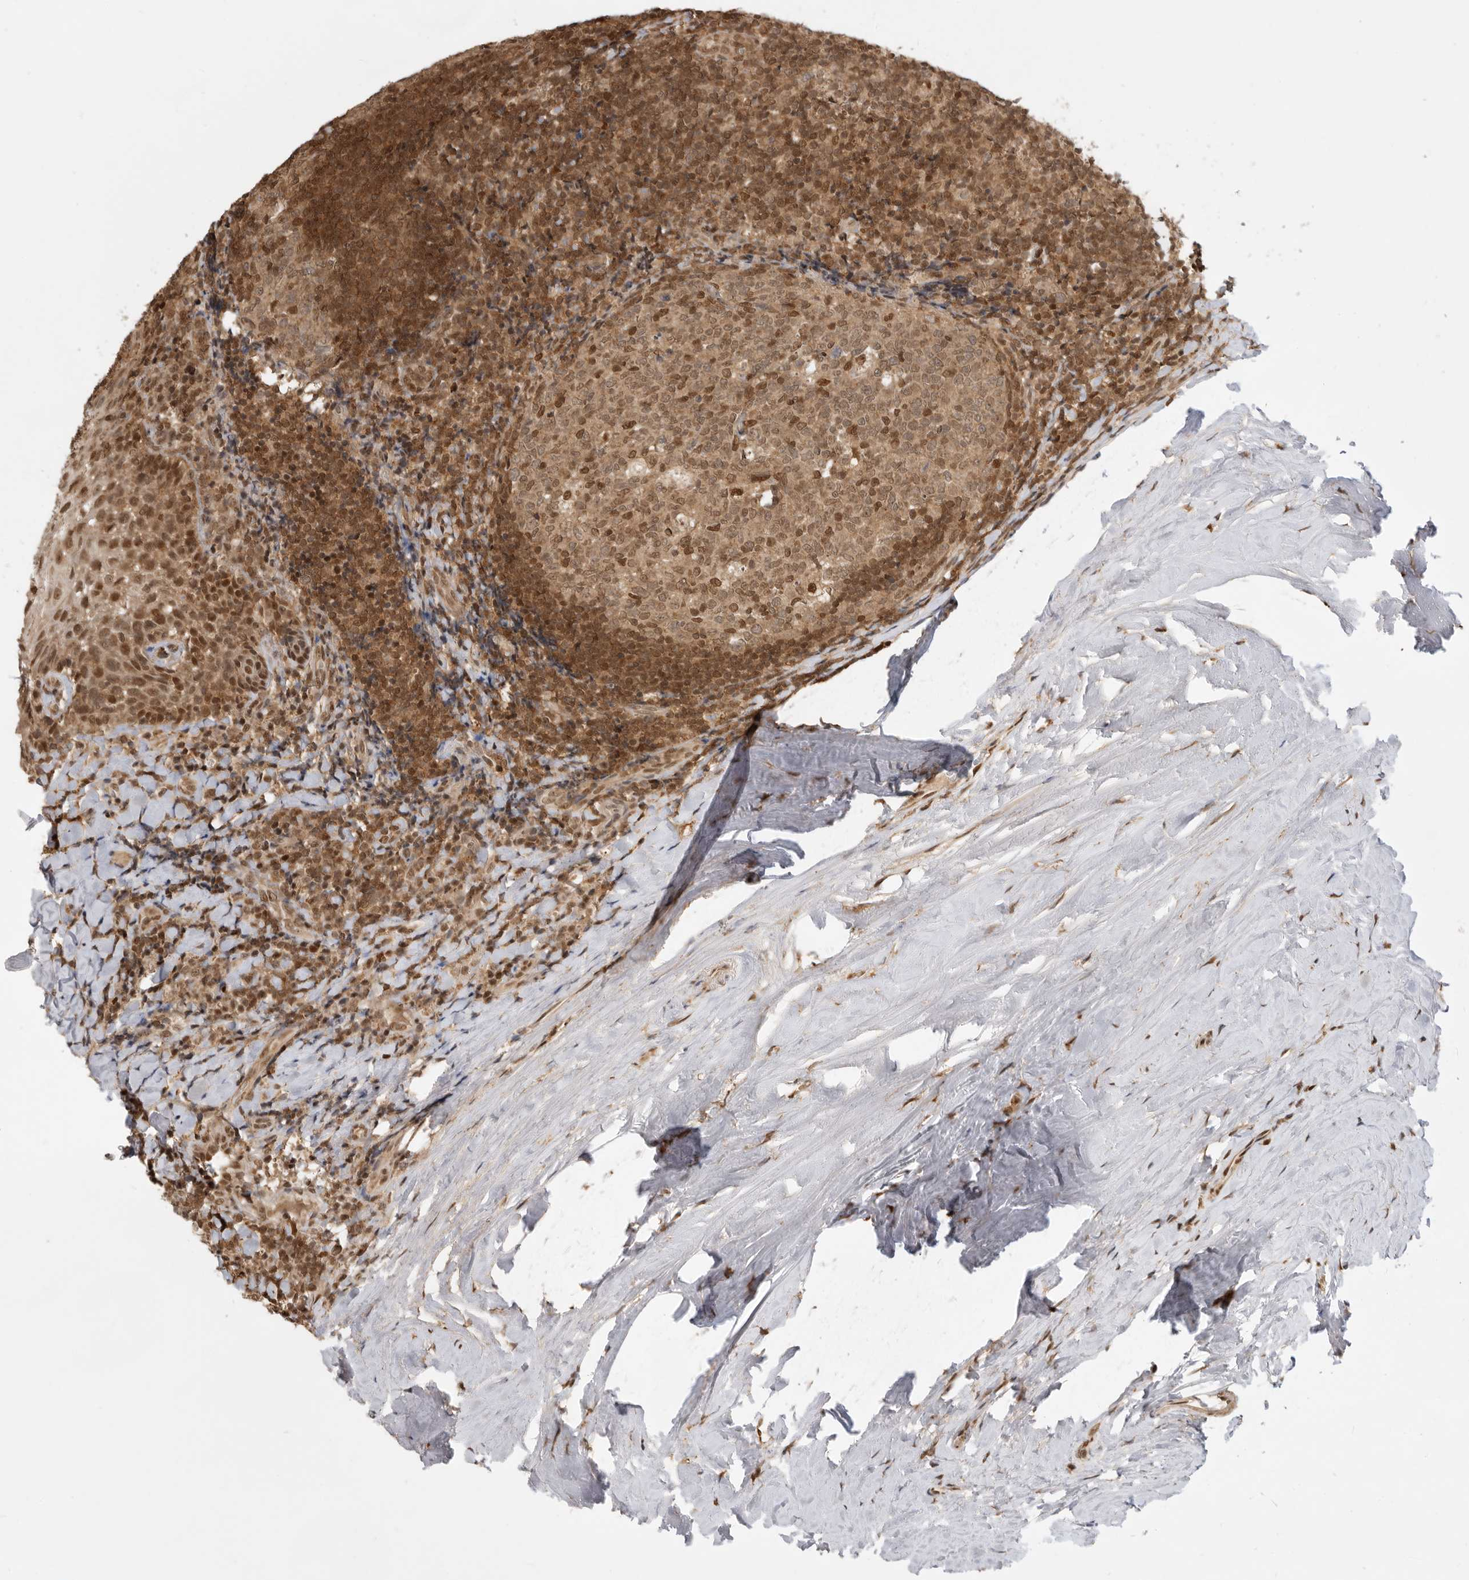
{"staining": {"intensity": "moderate", "quantity": ">75%", "location": "cytoplasmic/membranous,nuclear"}, "tissue": "tonsil", "cell_type": "Germinal center cells", "image_type": "normal", "snomed": [{"axis": "morphology", "description": "Normal tissue, NOS"}, {"axis": "topography", "description": "Tonsil"}], "caption": "This is an image of IHC staining of normal tonsil, which shows moderate expression in the cytoplasmic/membranous,nuclear of germinal center cells.", "gene": "ADPRS", "patient": {"sex": "male", "age": 37}}